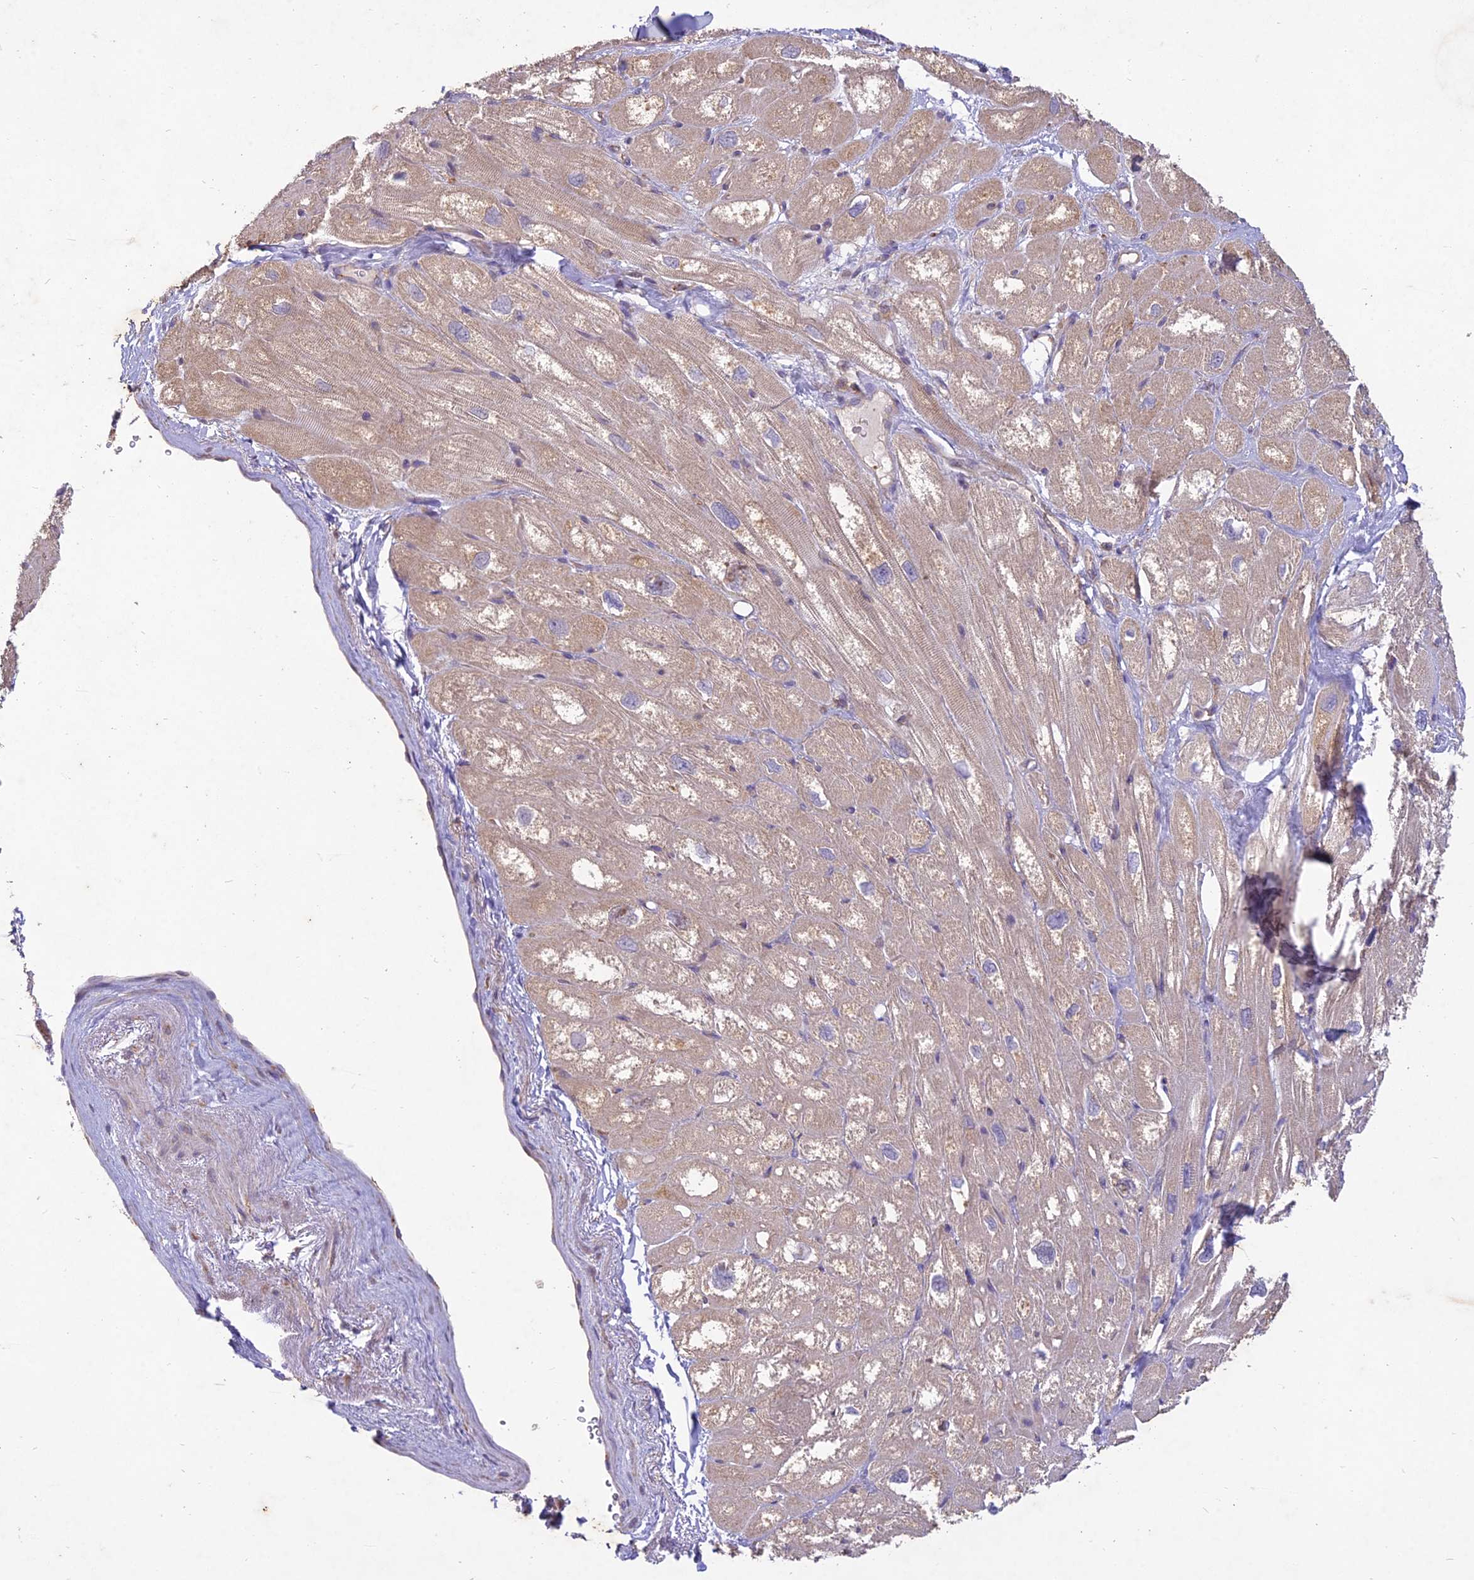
{"staining": {"intensity": "weak", "quantity": "<25%", "location": "cytoplasmic/membranous"}, "tissue": "heart muscle", "cell_type": "Cardiomyocytes", "image_type": "normal", "snomed": [{"axis": "morphology", "description": "Normal tissue, NOS"}, {"axis": "topography", "description": "Heart"}], "caption": "A micrograph of human heart muscle is negative for staining in cardiomyocytes. (Brightfield microscopy of DAB immunohistochemistry (IHC) at high magnification).", "gene": "NXNL2", "patient": {"sex": "male", "age": 50}}